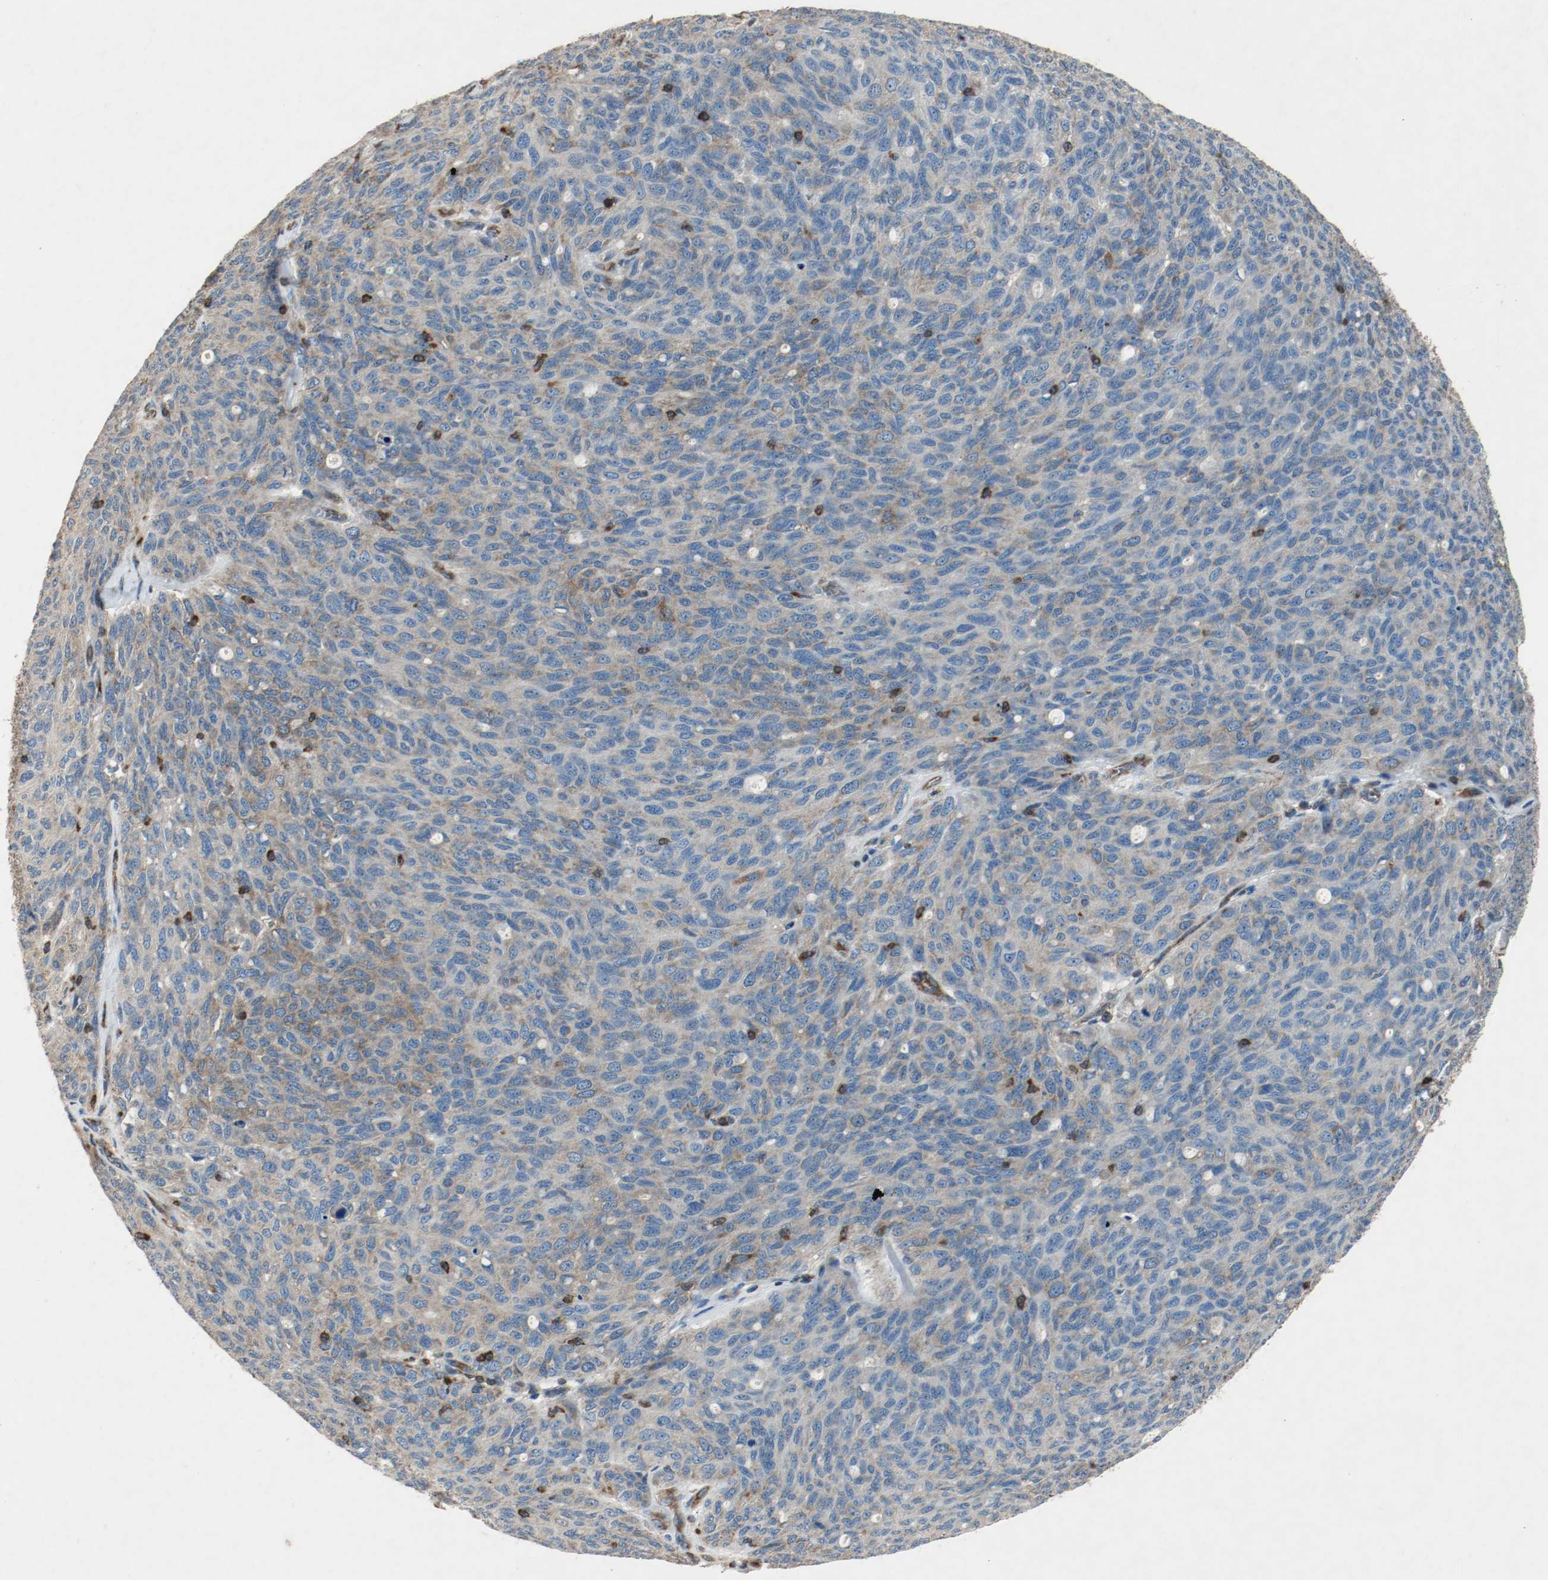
{"staining": {"intensity": "moderate", "quantity": ">75%", "location": "cytoplasmic/membranous"}, "tissue": "ovarian cancer", "cell_type": "Tumor cells", "image_type": "cancer", "snomed": [{"axis": "morphology", "description": "Carcinoma, endometroid"}, {"axis": "topography", "description": "Ovary"}], "caption": "Ovarian endometroid carcinoma was stained to show a protein in brown. There is medium levels of moderate cytoplasmic/membranous staining in about >75% of tumor cells.", "gene": "PLCG1", "patient": {"sex": "female", "age": 60}}